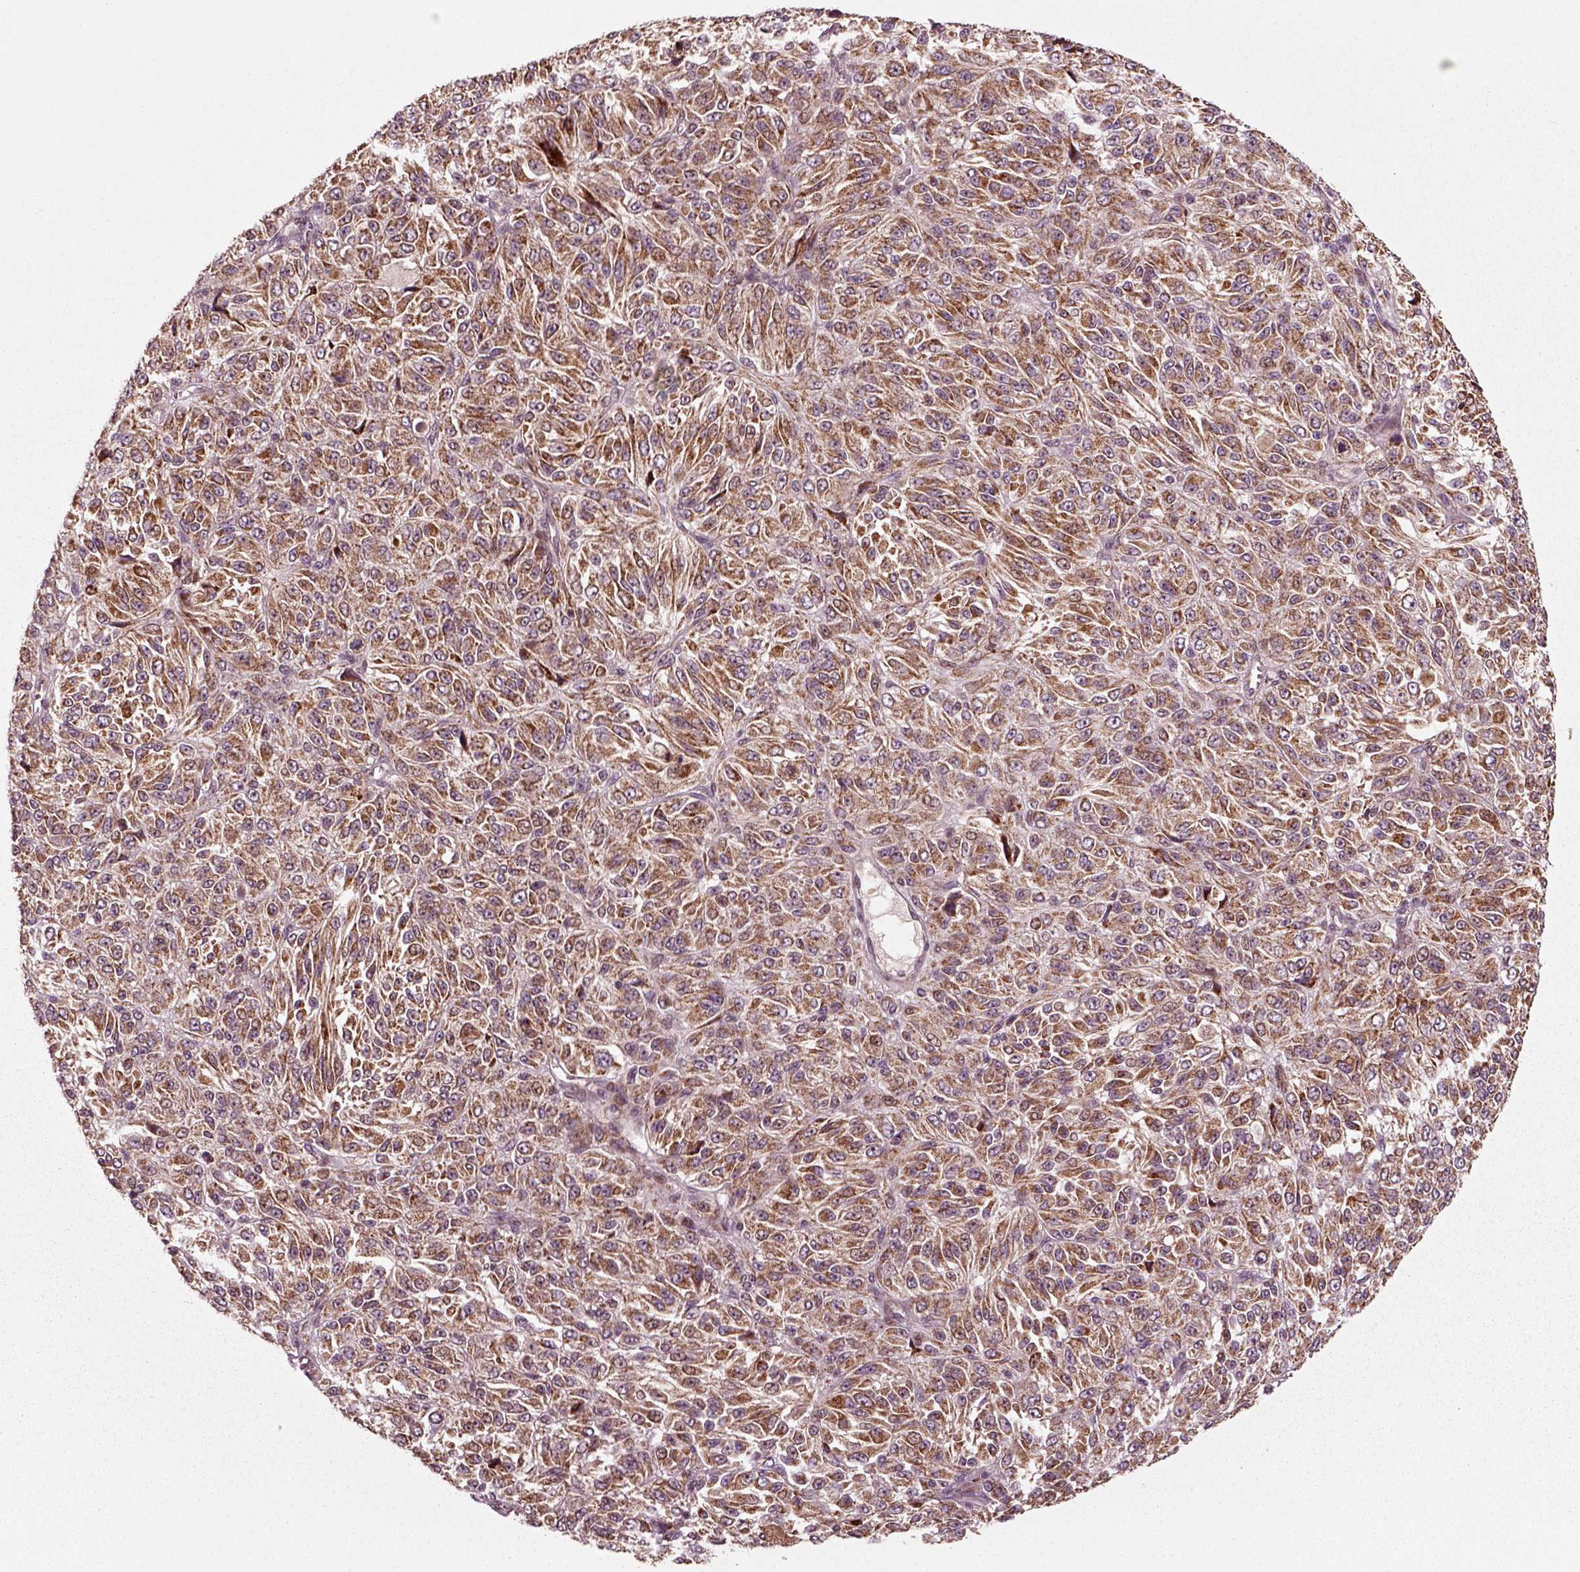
{"staining": {"intensity": "strong", "quantity": ">75%", "location": "cytoplasmic/membranous"}, "tissue": "melanoma", "cell_type": "Tumor cells", "image_type": "cancer", "snomed": [{"axis": "morphology", "description": "Malignant melanoma, Metastatic site"}, {"axis": "topography", "description": "Brain"}], "caption": "Approximately >75% of tumor cells in human melanoma demonstrate strong cytoplasmic/membranous protein staining as visualized by brown immunohistochemical staining.", "gene": "PLCD3", "patient": {"sex": "female", "age": 56}}